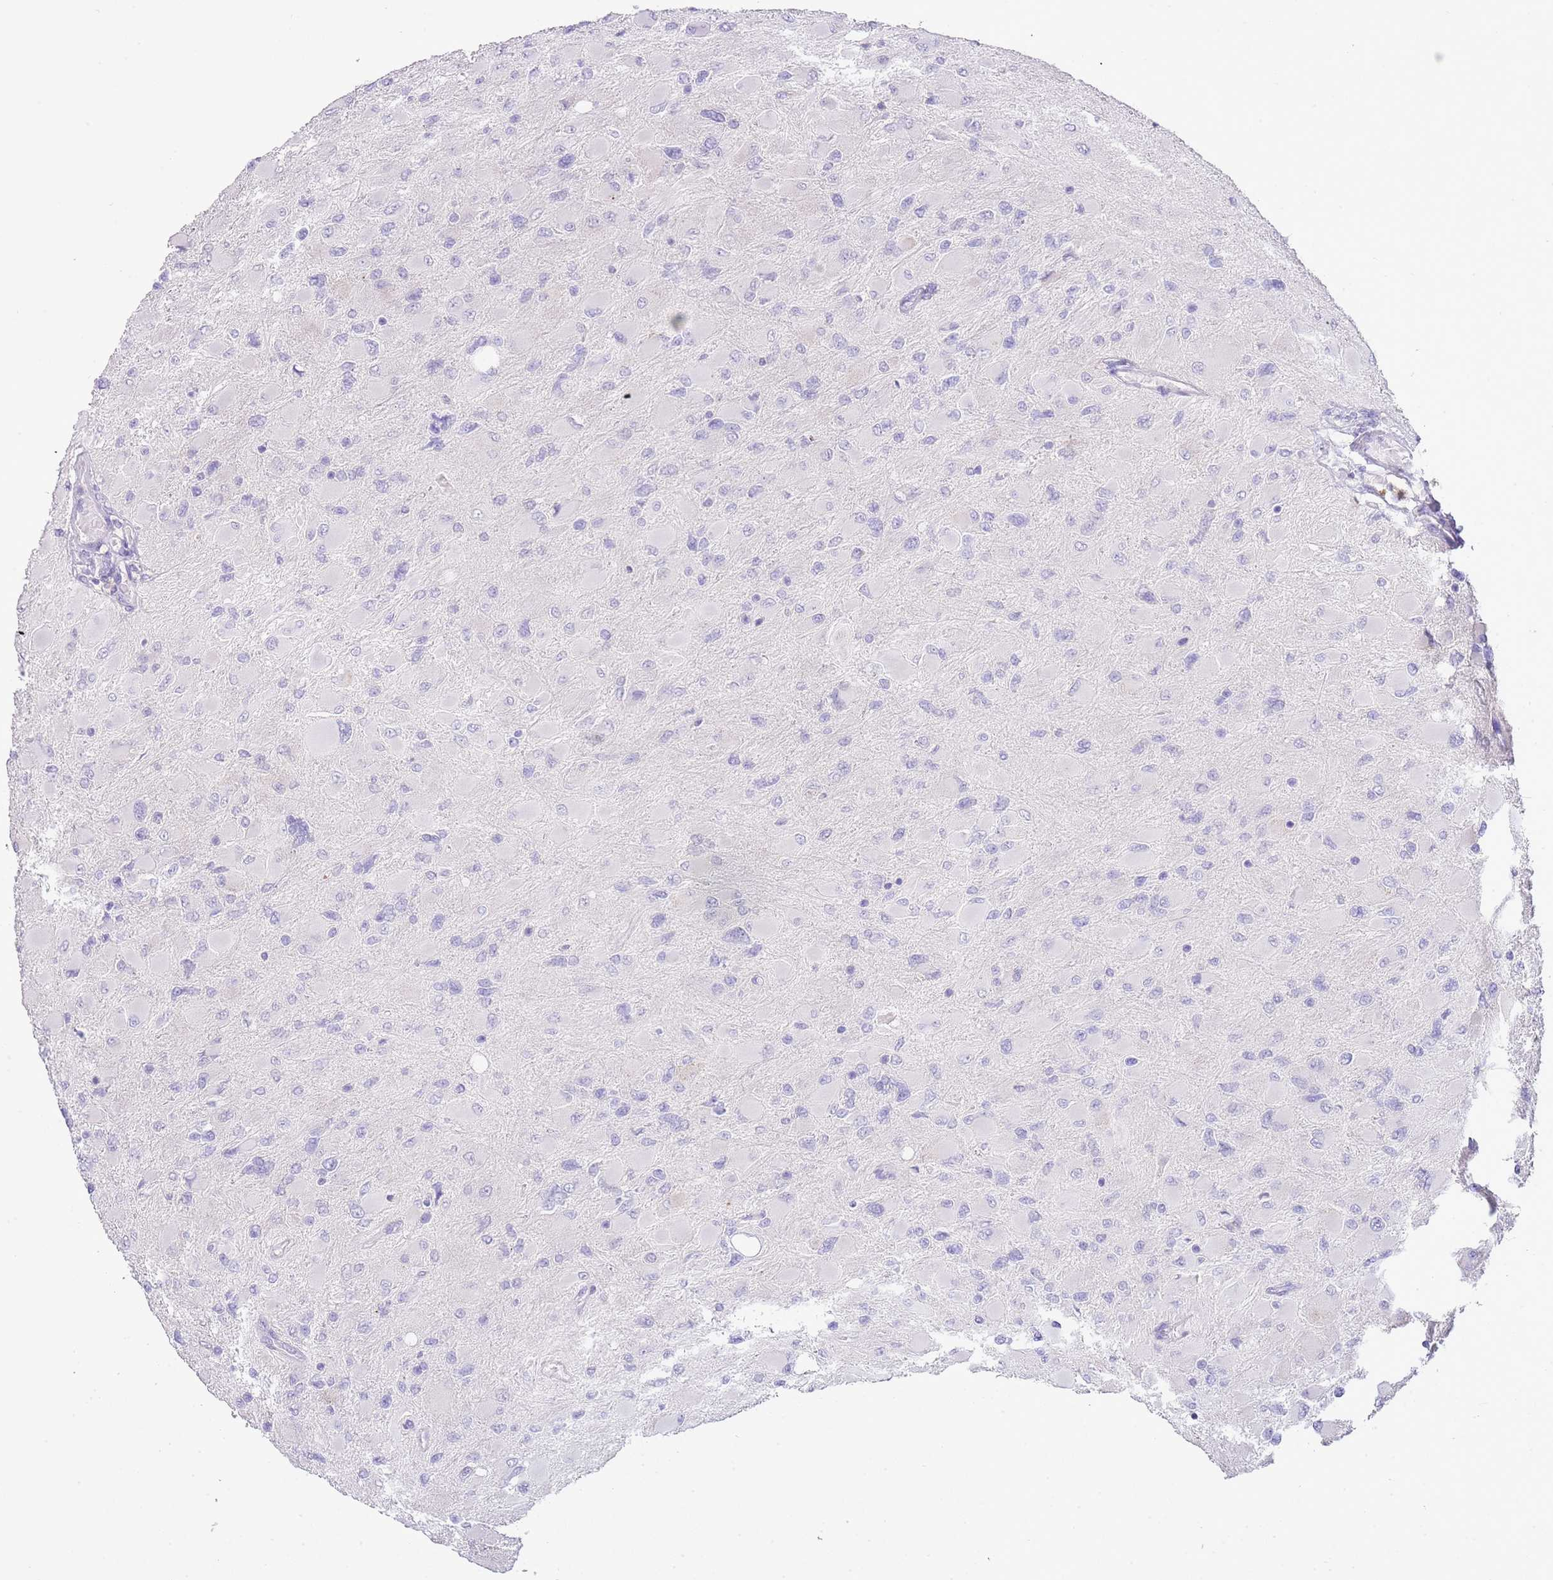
{"staining": {"intensity": "negative", "quantity": "none", "location": "none"}, "tissue": "glioma", "cell_type": "Tumor cells", "image_type": "cancer", "snomed": [{"axis": "morphology", "description": "Glioma, malignant, High grade"}, {"axis": "topography", "description": "Cerebral cortex"}], "caption": "Tumor cells show no significant positivity in glioma. Brightfield microscopy of IHC stained with DAB (3,3'-diaminobenzidine) (brown) and hematoxylin (blue), captured at high magnification.", "gene": "OR2Z1", "patient": {"sex": "female", "age": 36}}